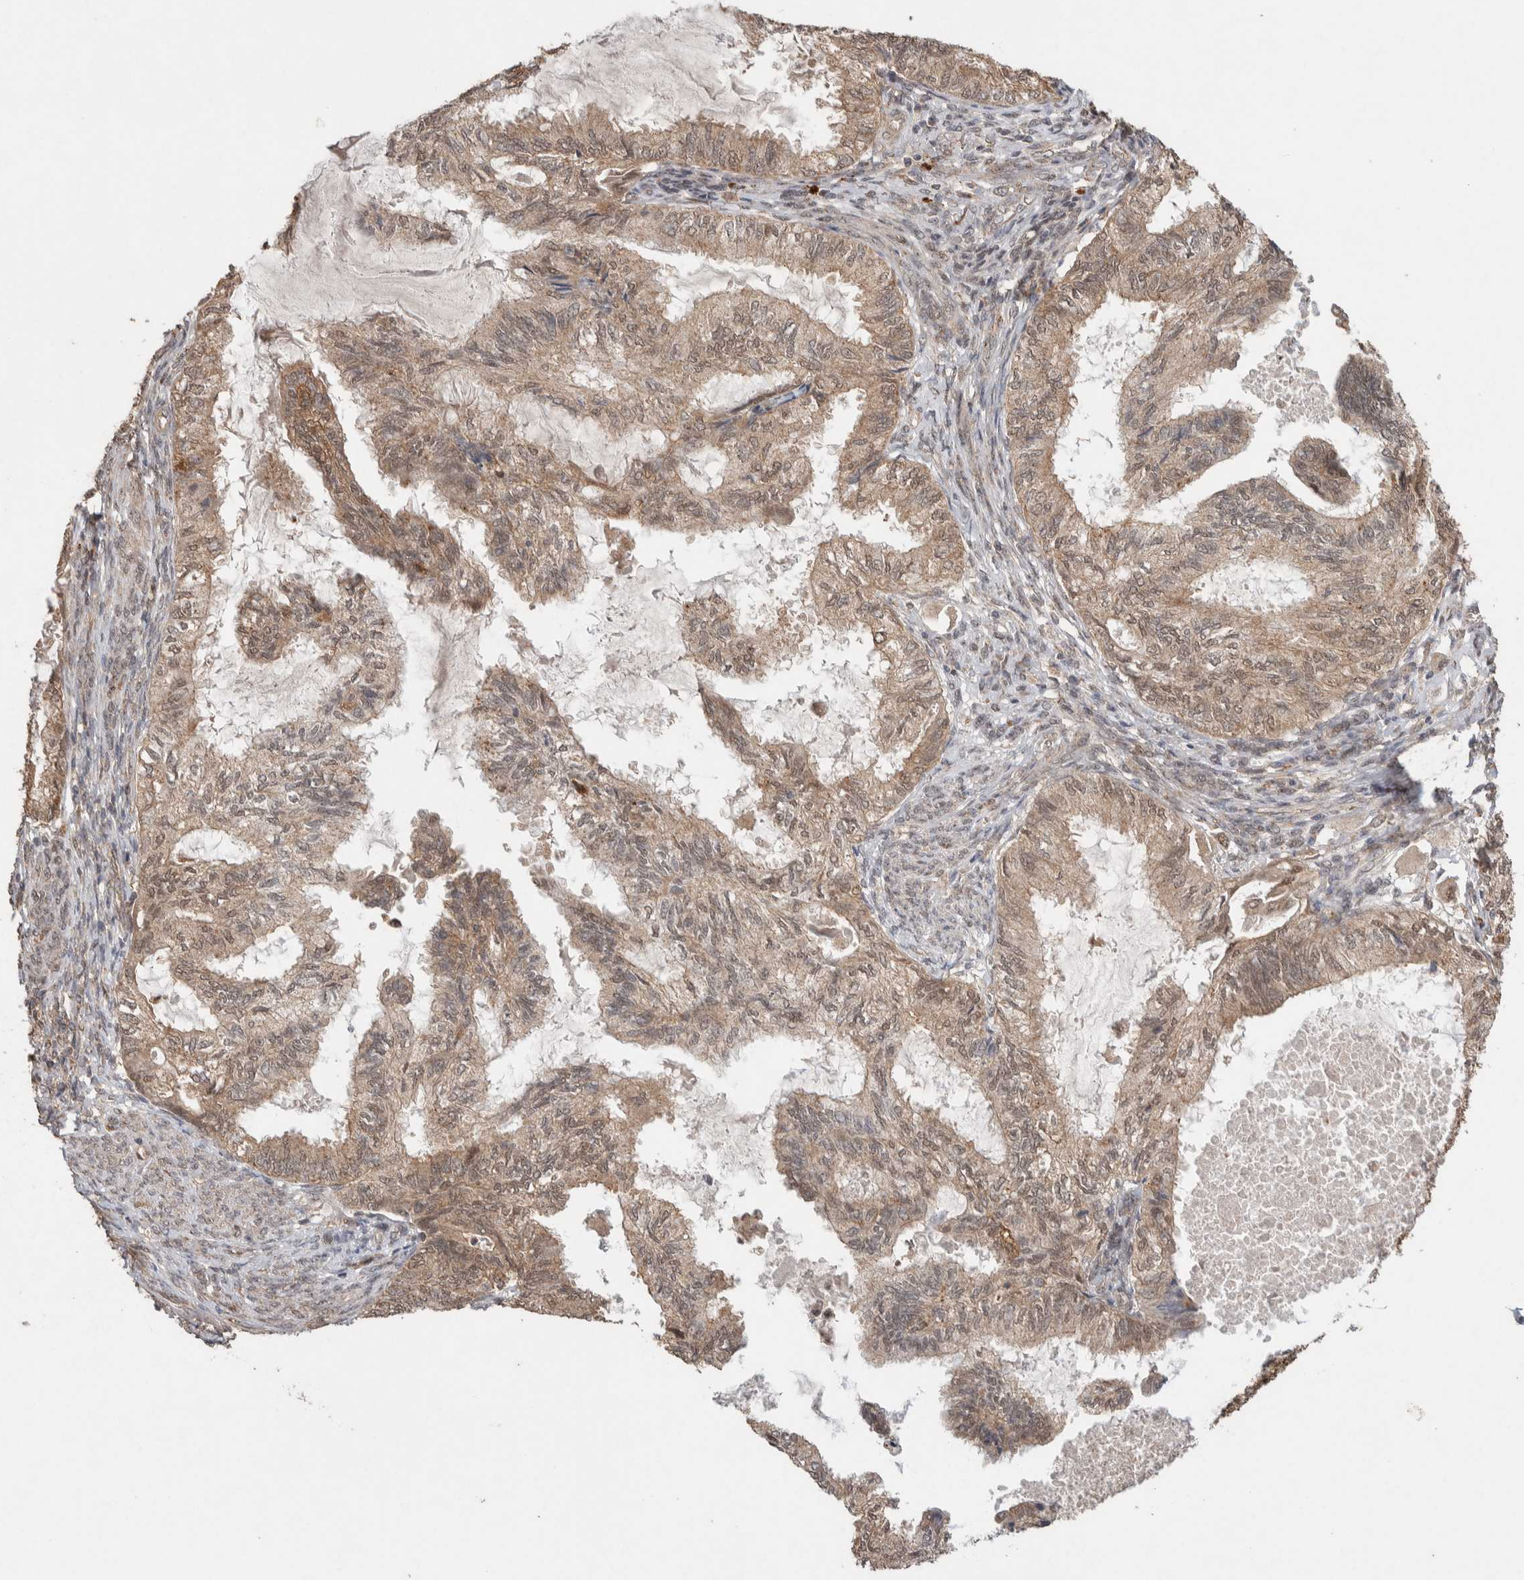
{"staining": {"intensity": "weak", "quantity": ">75%", "location": "cytoplasmic/membranous,nuclear"}, "tissue": "cervical cancer", "cell_type": "Tumor cells", "image_type": "cancer", "snomed": [{"axis": "morphology", "description": "Normal tissue, NOS"}, {"axis": "morphology", "description": "Adenocarcinoma, NOS"}, {"axis": "topography", "description": "Cervix"}, {"axis": "topography", "description": "Endometrium"}], "caption": "Protein expression by IHC displays weak cytoplasmic/membranous and nuclear positivity in approximately >75% of tumor cells in adenocarcinoma (cervical).", "gene": "KCNJ5", "patient": {"sex": "female", "age": 86}}